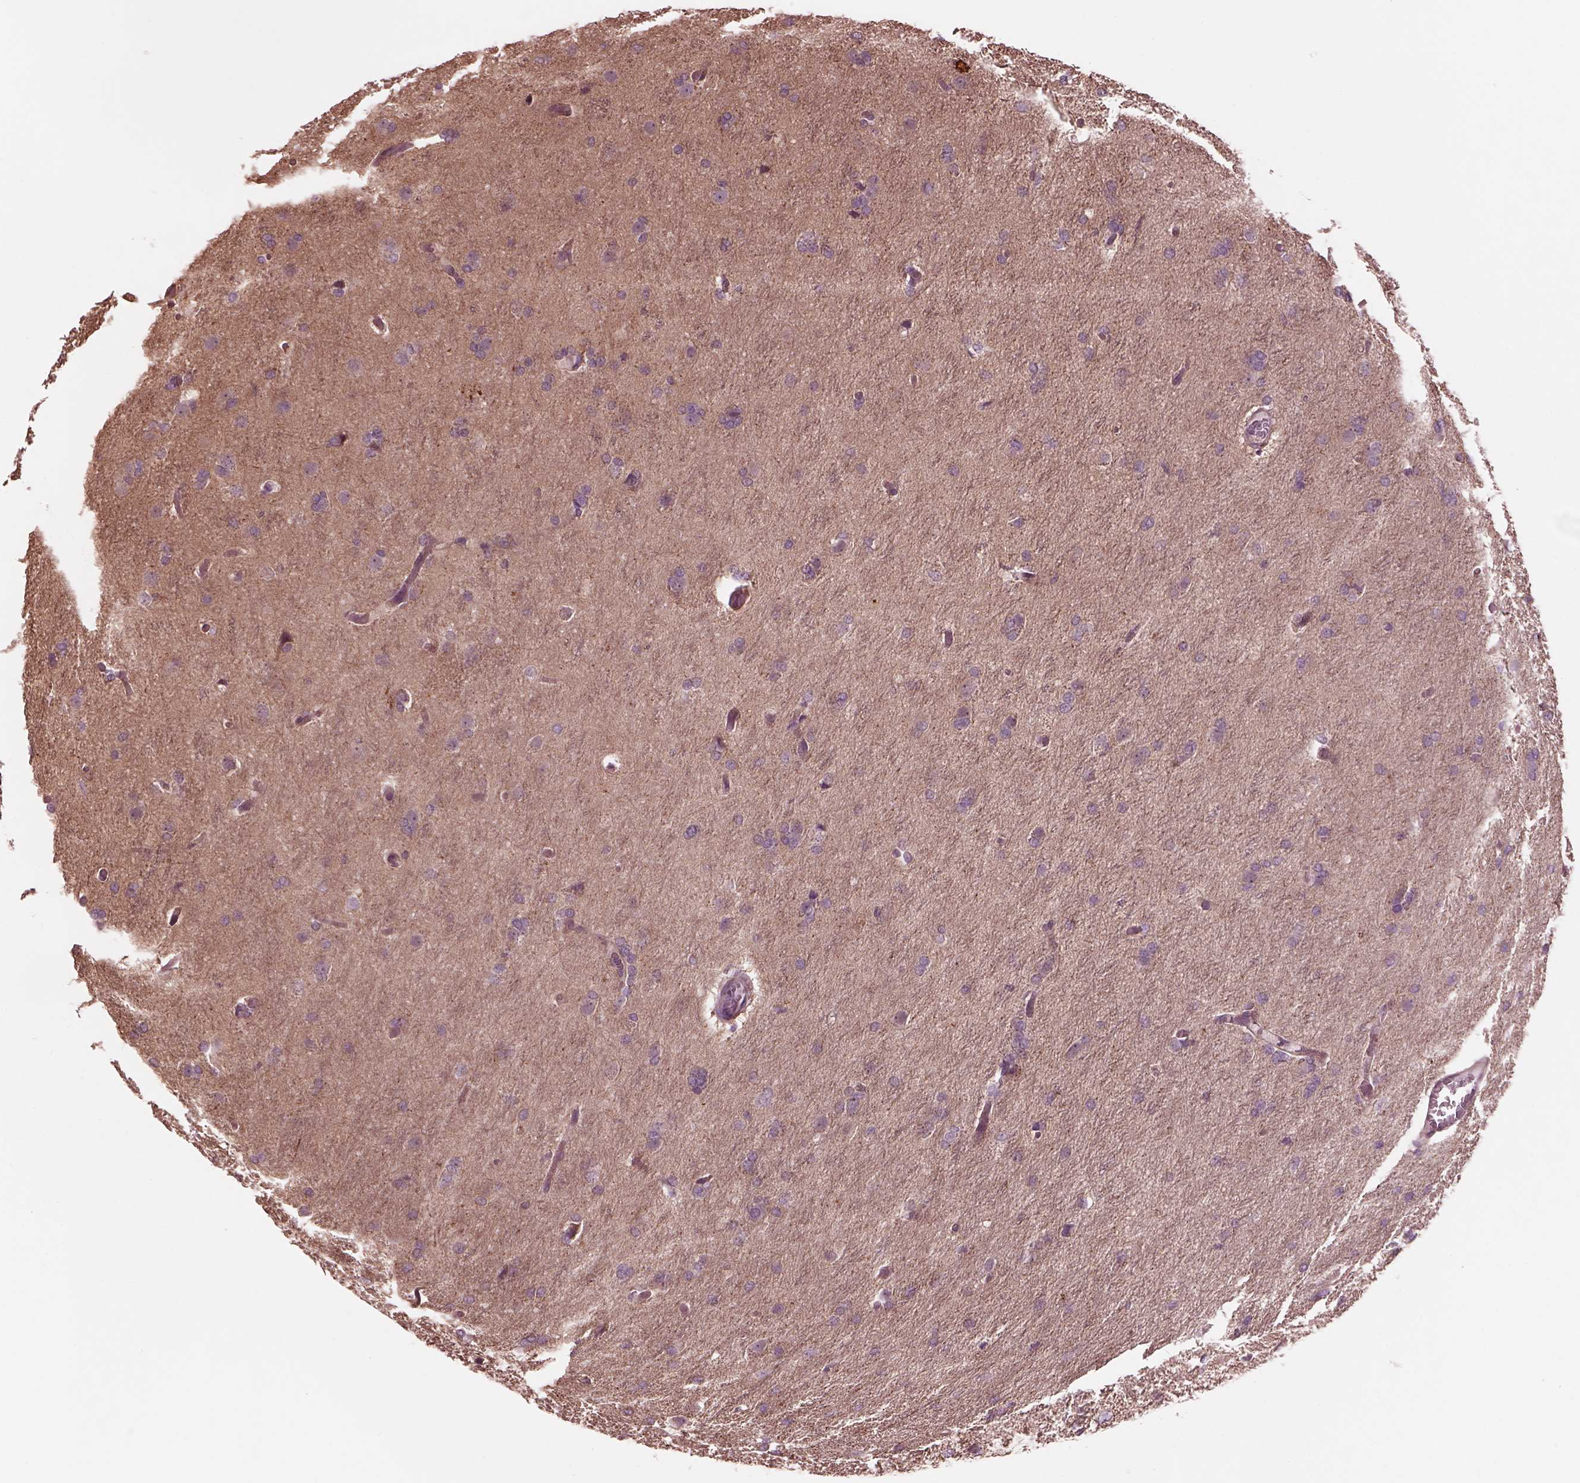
{"staining": {"intensity": "negative", "quantity": "none", "location": "none"}, "tissue": "glioma", "cell_type": "Tumor cells", "image_type": "cancer", "snomed": [{"axis": "morphology", "description": "Glioma, malignant, High grade"}, {"axis": "topography", "description": "Brain"}], "caption": "DAB (3,3'-diaminobenzidine) immunohistochemical staining of human high-grade glioma (malignant) shows no significant staining in tumor cells. The staining is performed using DAB (3,3'-diaminobenzidine) brown chromogen with nuclei counter-stained in using hematoxylin.", "gene": "STK33", "patient": {"sex": "male", "age": 68}}